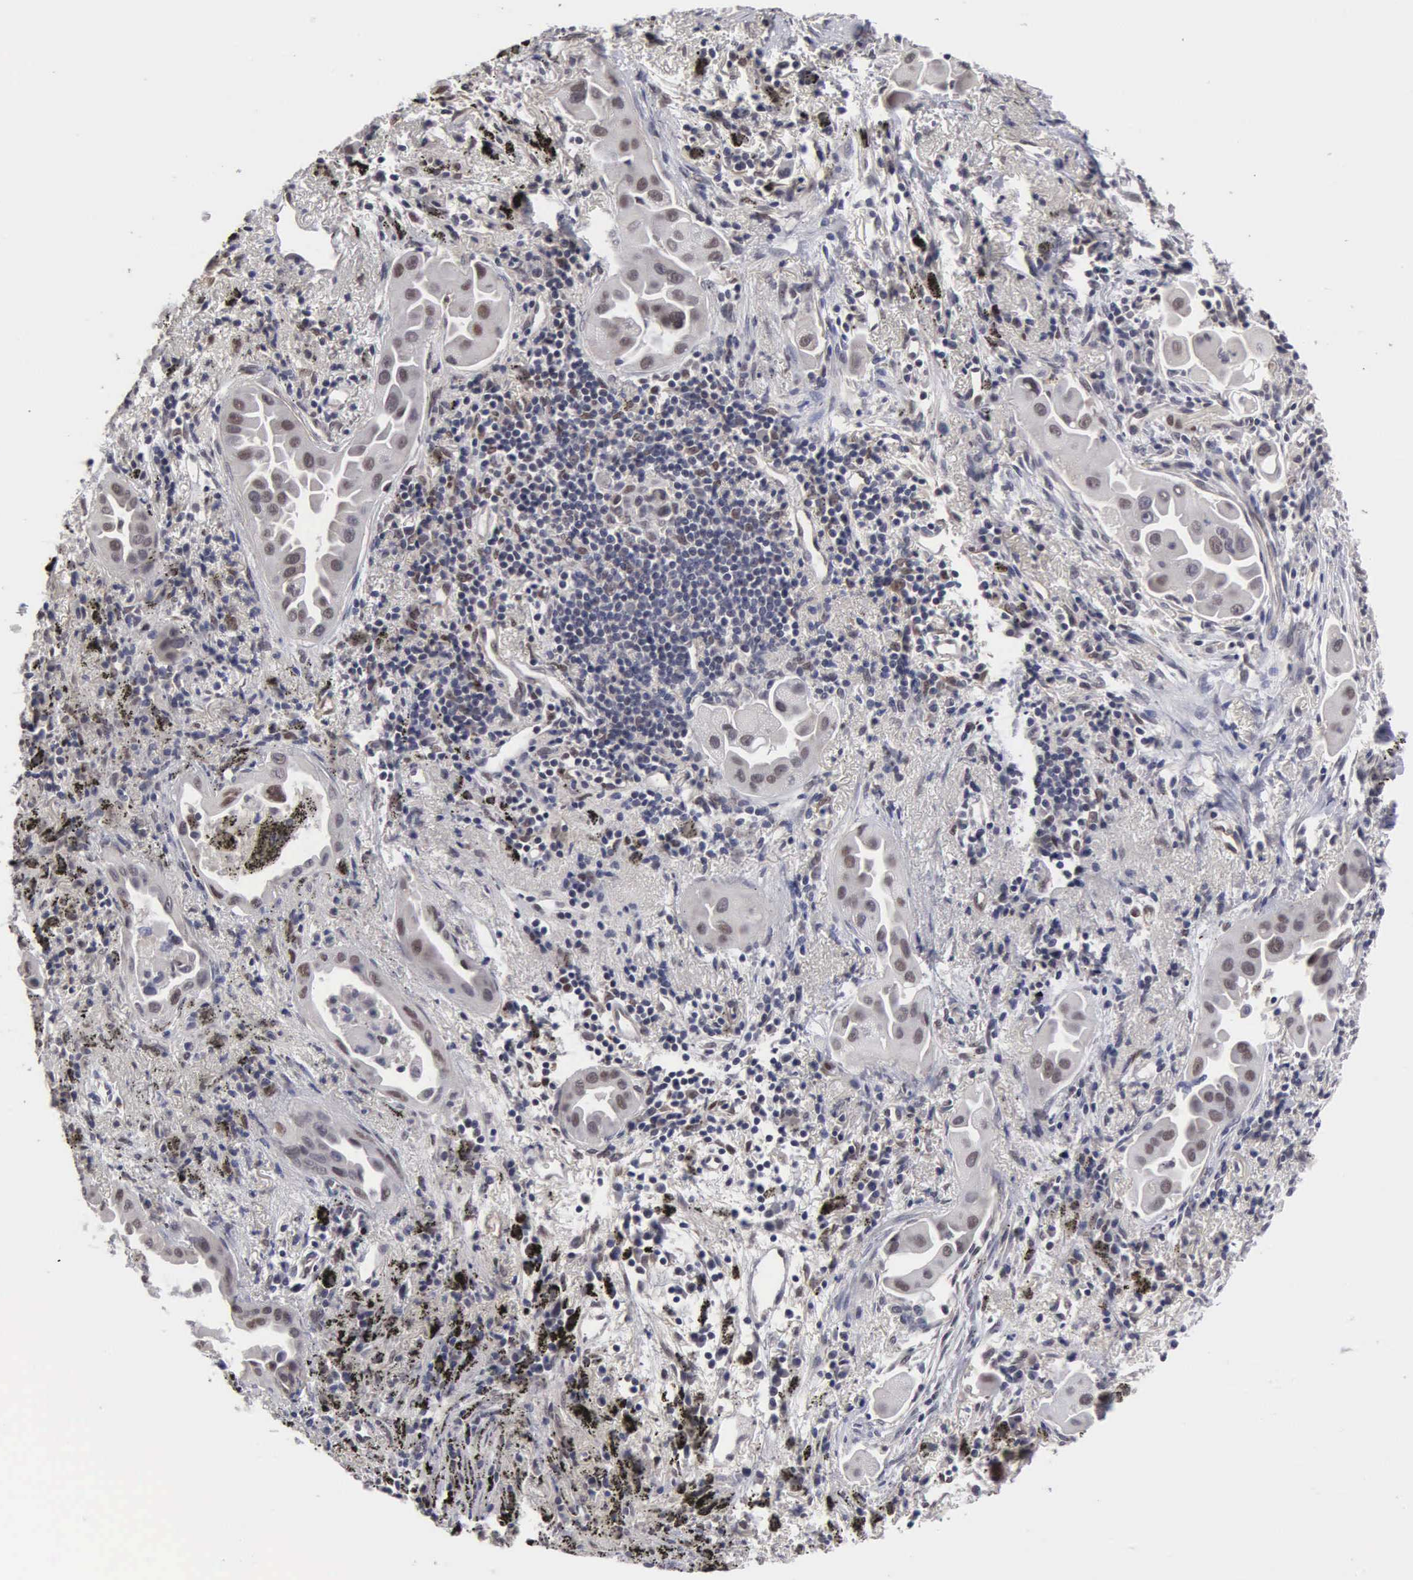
{"staining": {"intensity": "moderate", "quantity": ">75%", "location": "nuclear"}, "tissue": "lung cancer", "cell_type": "Tumor cells", "image_type": "cancer", "snomed": [{"axis": "morphology", "description": "Adenocarcinoma, NOS"}, {"axis": "topography", "description": "Lung"}], "caption": "Human lung cancer stained with a brown dye demonstrates moderate nuclear positive staining in approximately >75% of tumor cells.", "gene": "ZBTB33", "patient": {"sex": "male", "age": 68}}